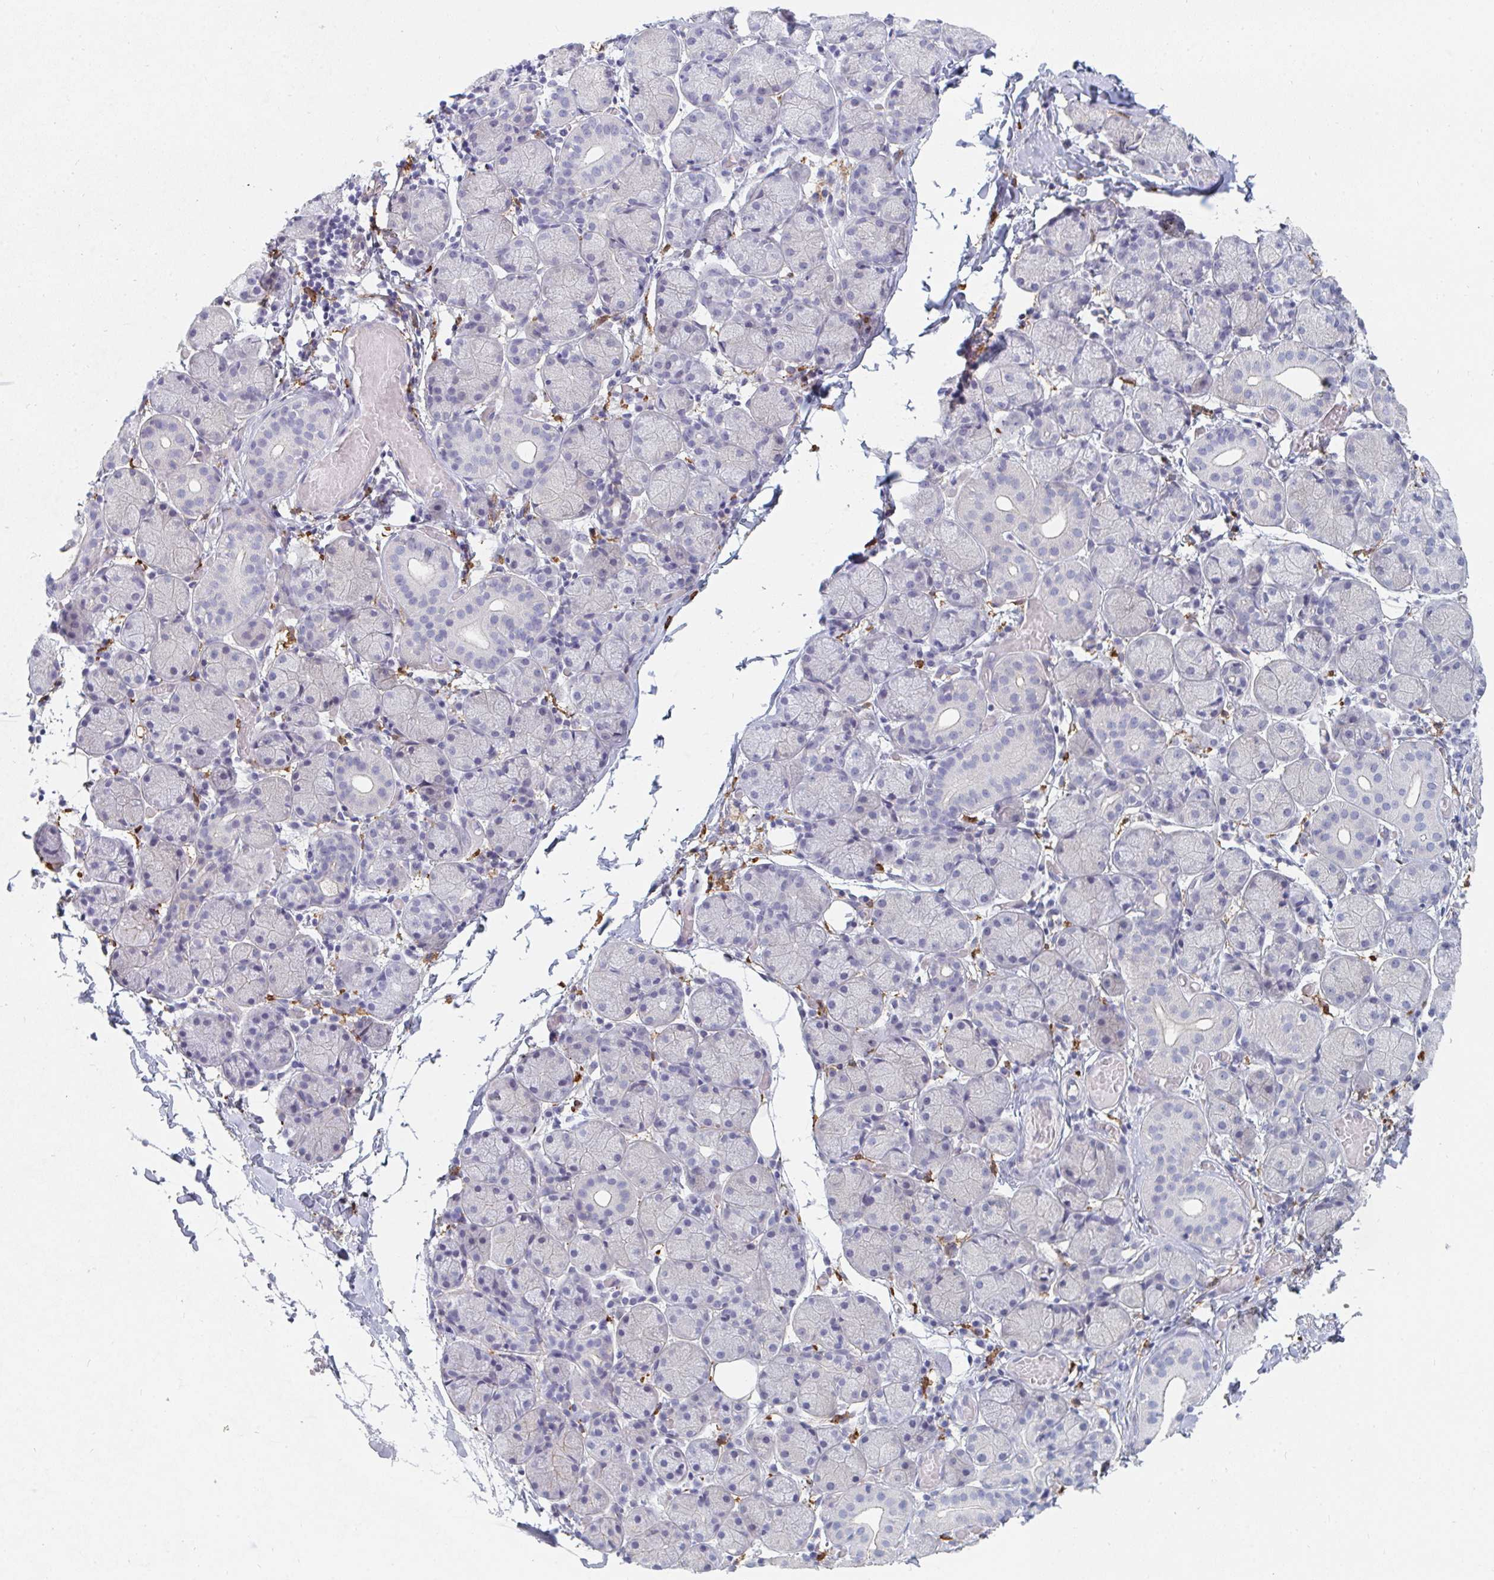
{"staining": {"intensity": "negative", "quantity": "none", "location": "none"}, "tissue": "salivary gland", "cell_type": "Glandular cells", "image_type": "normal", "snomed": [{"axis": "morphology", "description": "Normal tissue, NOS"}, {"axis": "topography", "description": "Salivary gland"}], "caption": "Glandular cells are negative for protein expression in benign human salivary gland. (DAB IHC, high magnification).", "gene": "DAB2", "patient": {"sex": "female", "age": 24}}